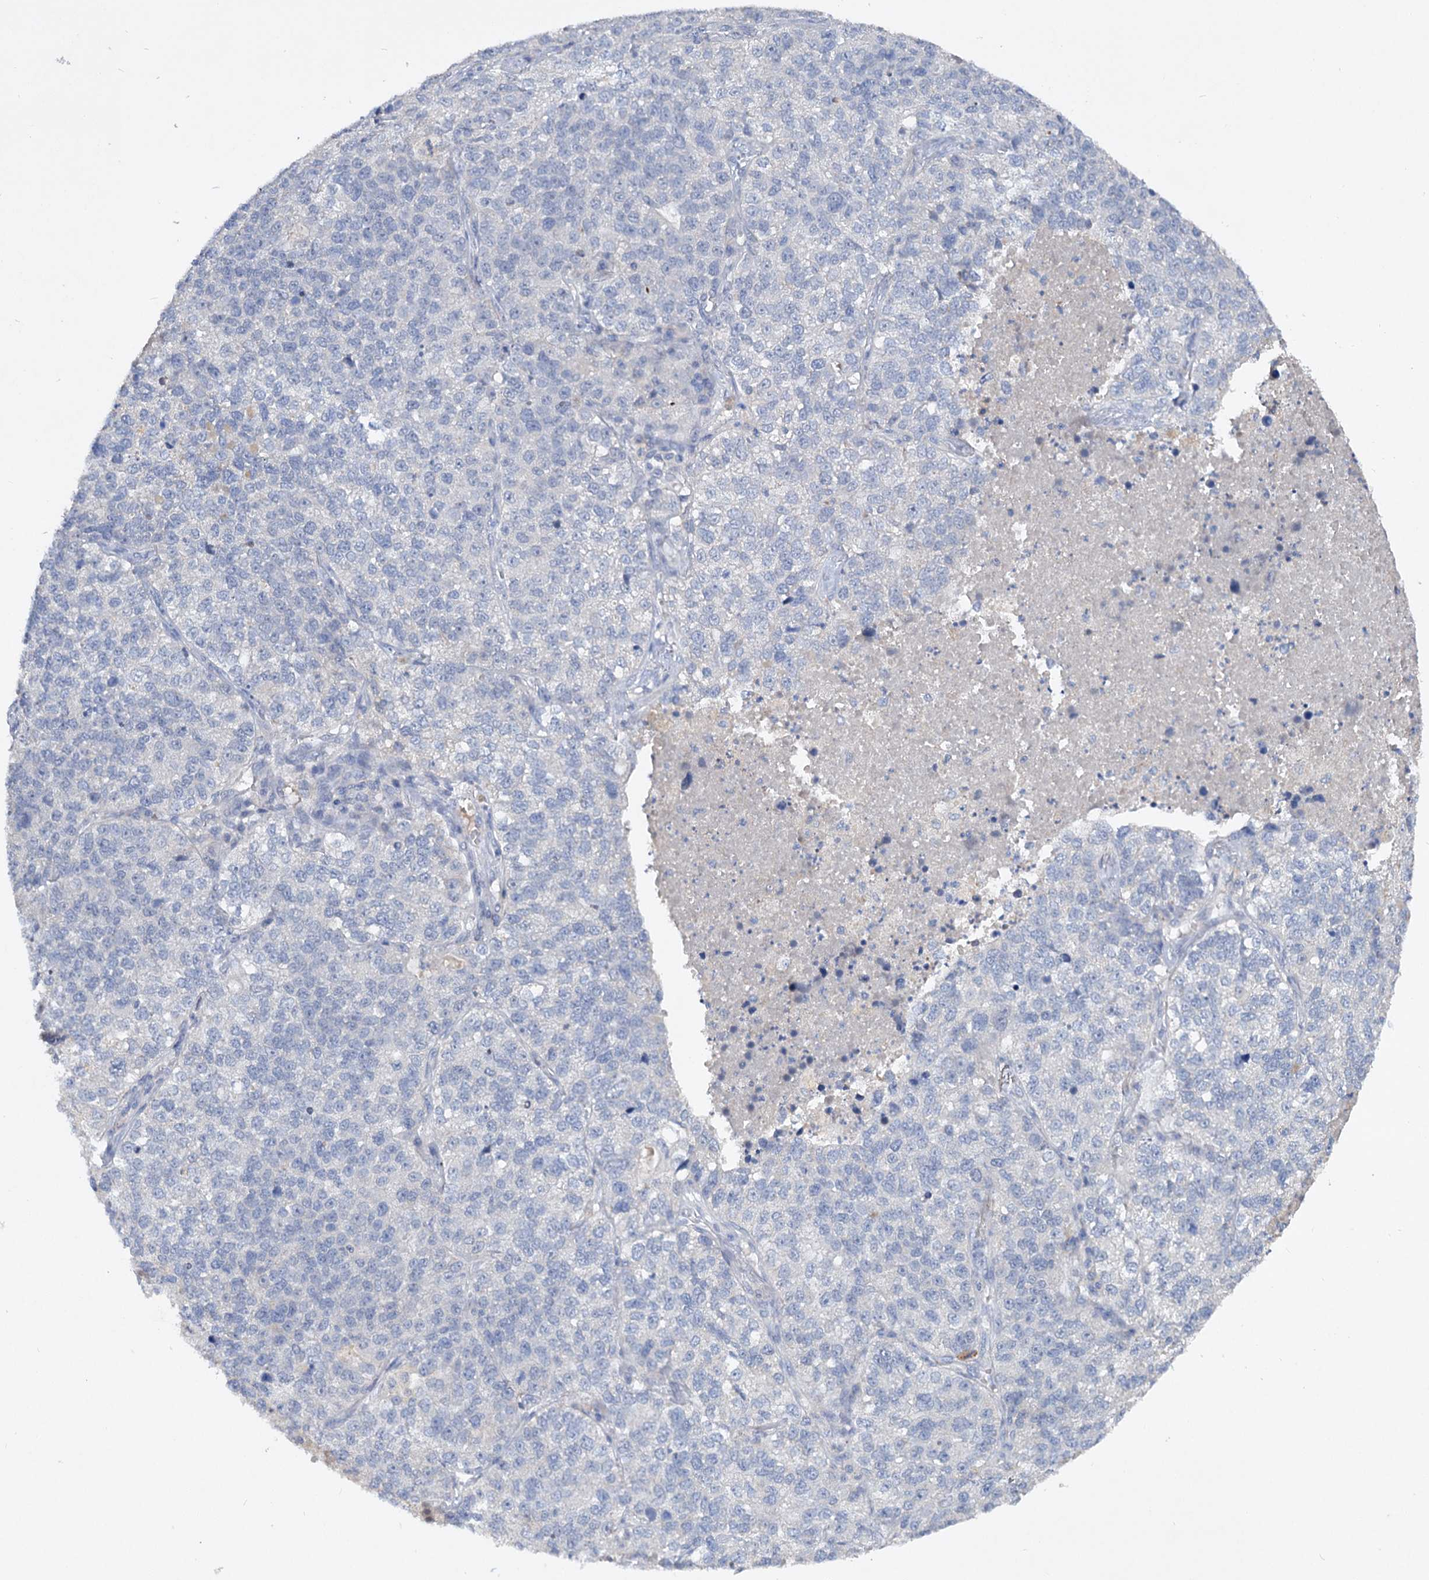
{"staining": {"intensity": "negative", "quantity": "none", "location": "none"}, "tissue": "lung cancer", "cell_type": "Tumor cells", "image_type": "cancer", "snomed": [{"axis": "morphology", "description": "Adenocarcinoma, NOS"}, {"axis": "topography", "description": "Lung"}], "caption": "High power microscopy histopathology image of an immunohistochemistry micrograph of lung cancer (adenocarcinoma), revealing no significant expression in tumor cells. (Brightfield microscopy of DAB immunohistochemistry at high magnification).", "gene": "ATP4A", "patient": {"sex": "male", "age": 49}}